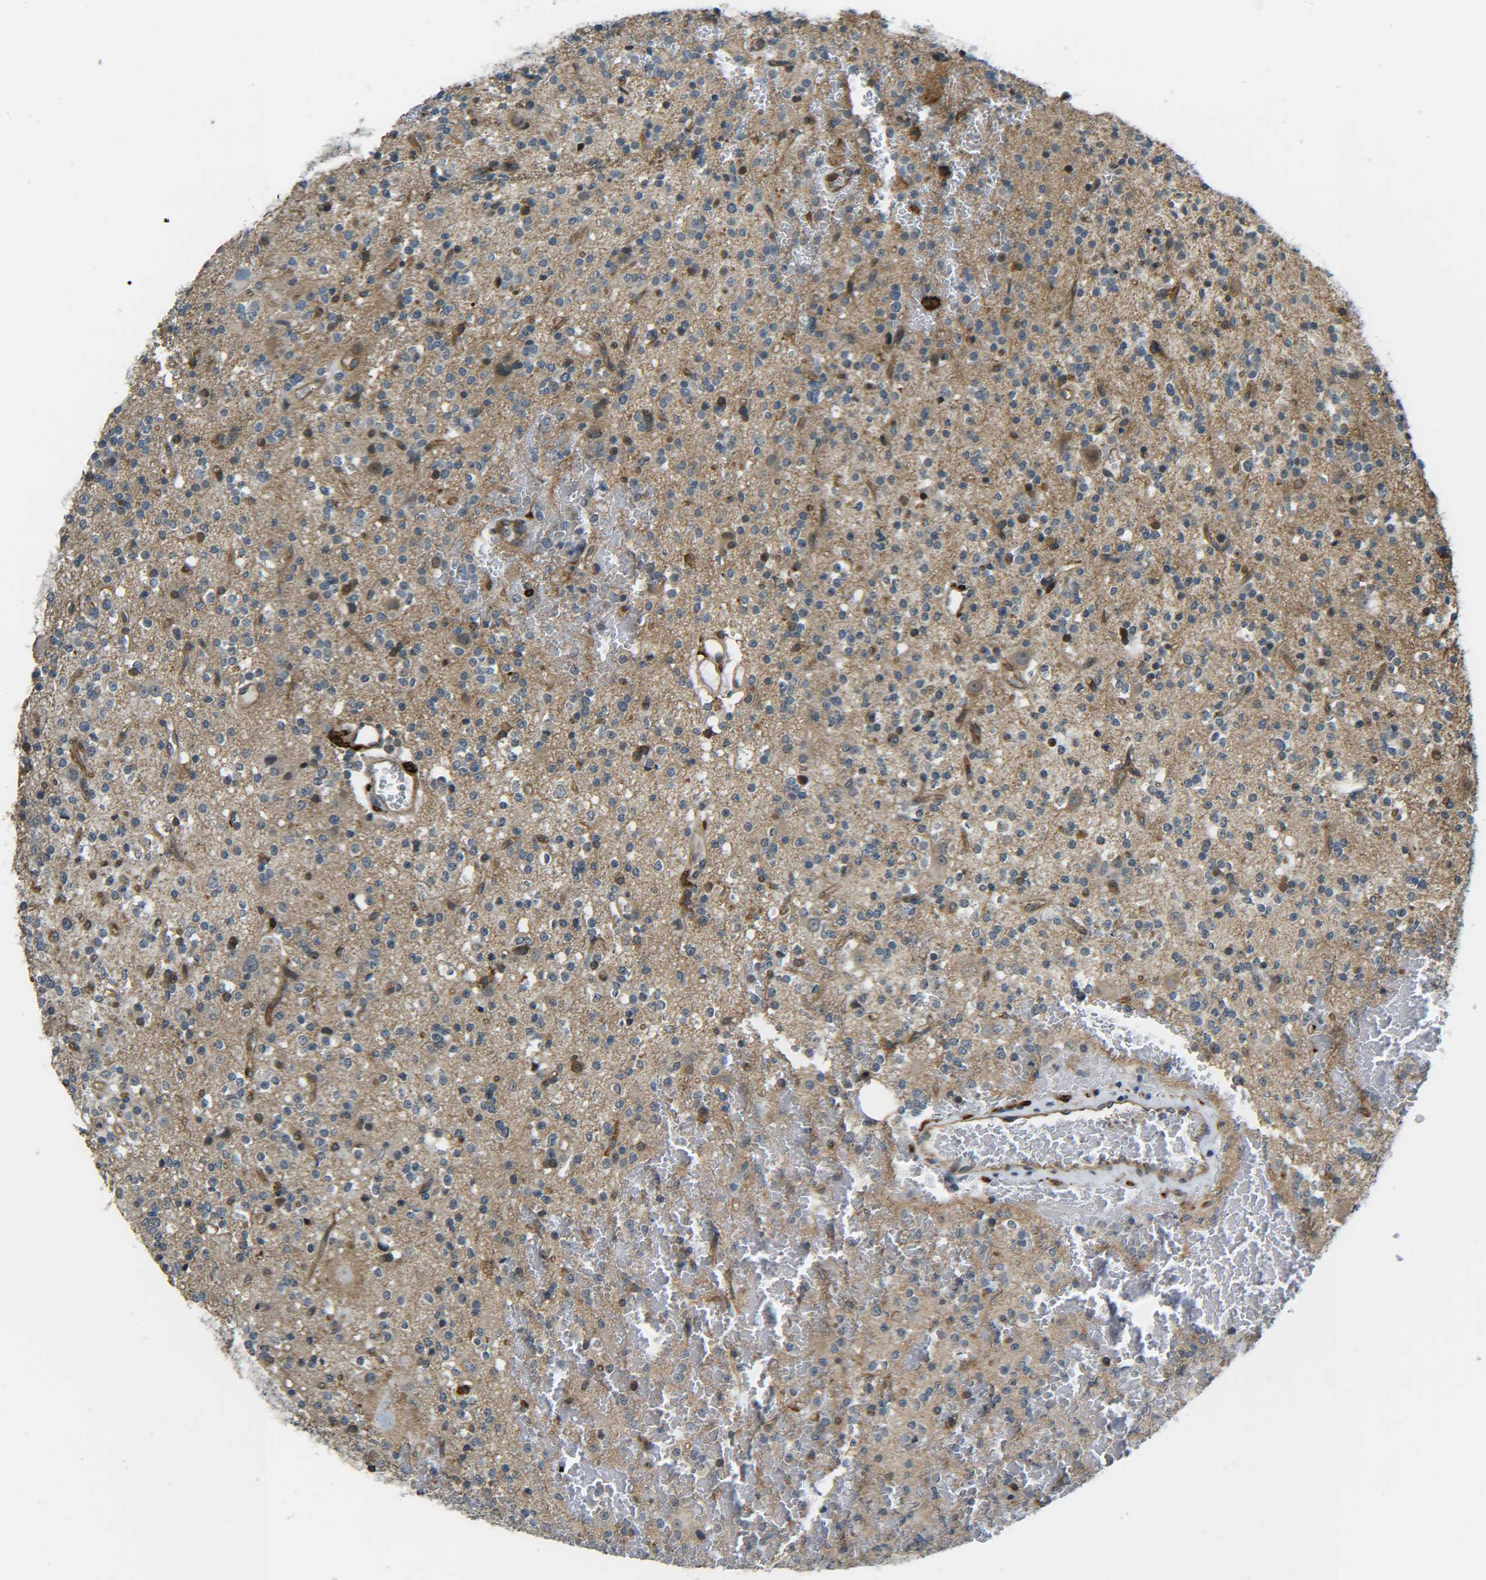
{"staining": {"intensity": "moderate", "quantity": "<25%", "location": "cytoplasmic/membranous"}, "tissue": "glioma", "cell_type": "Tumor cells", "image_type": "cancer", "snomed": [{"axis": "morphology", "description": "Glioma, malignant, High grade"}, {"axis": "topography", "description": "Brain"}], "caption": "The immunohistochemical stain shows moderate cytoplasmic/membranous expression in tumor cells of malignant glioma (high-grade) tissue.", "gene": "DAB2", "patient": {"sex": "male", "age": 47}}